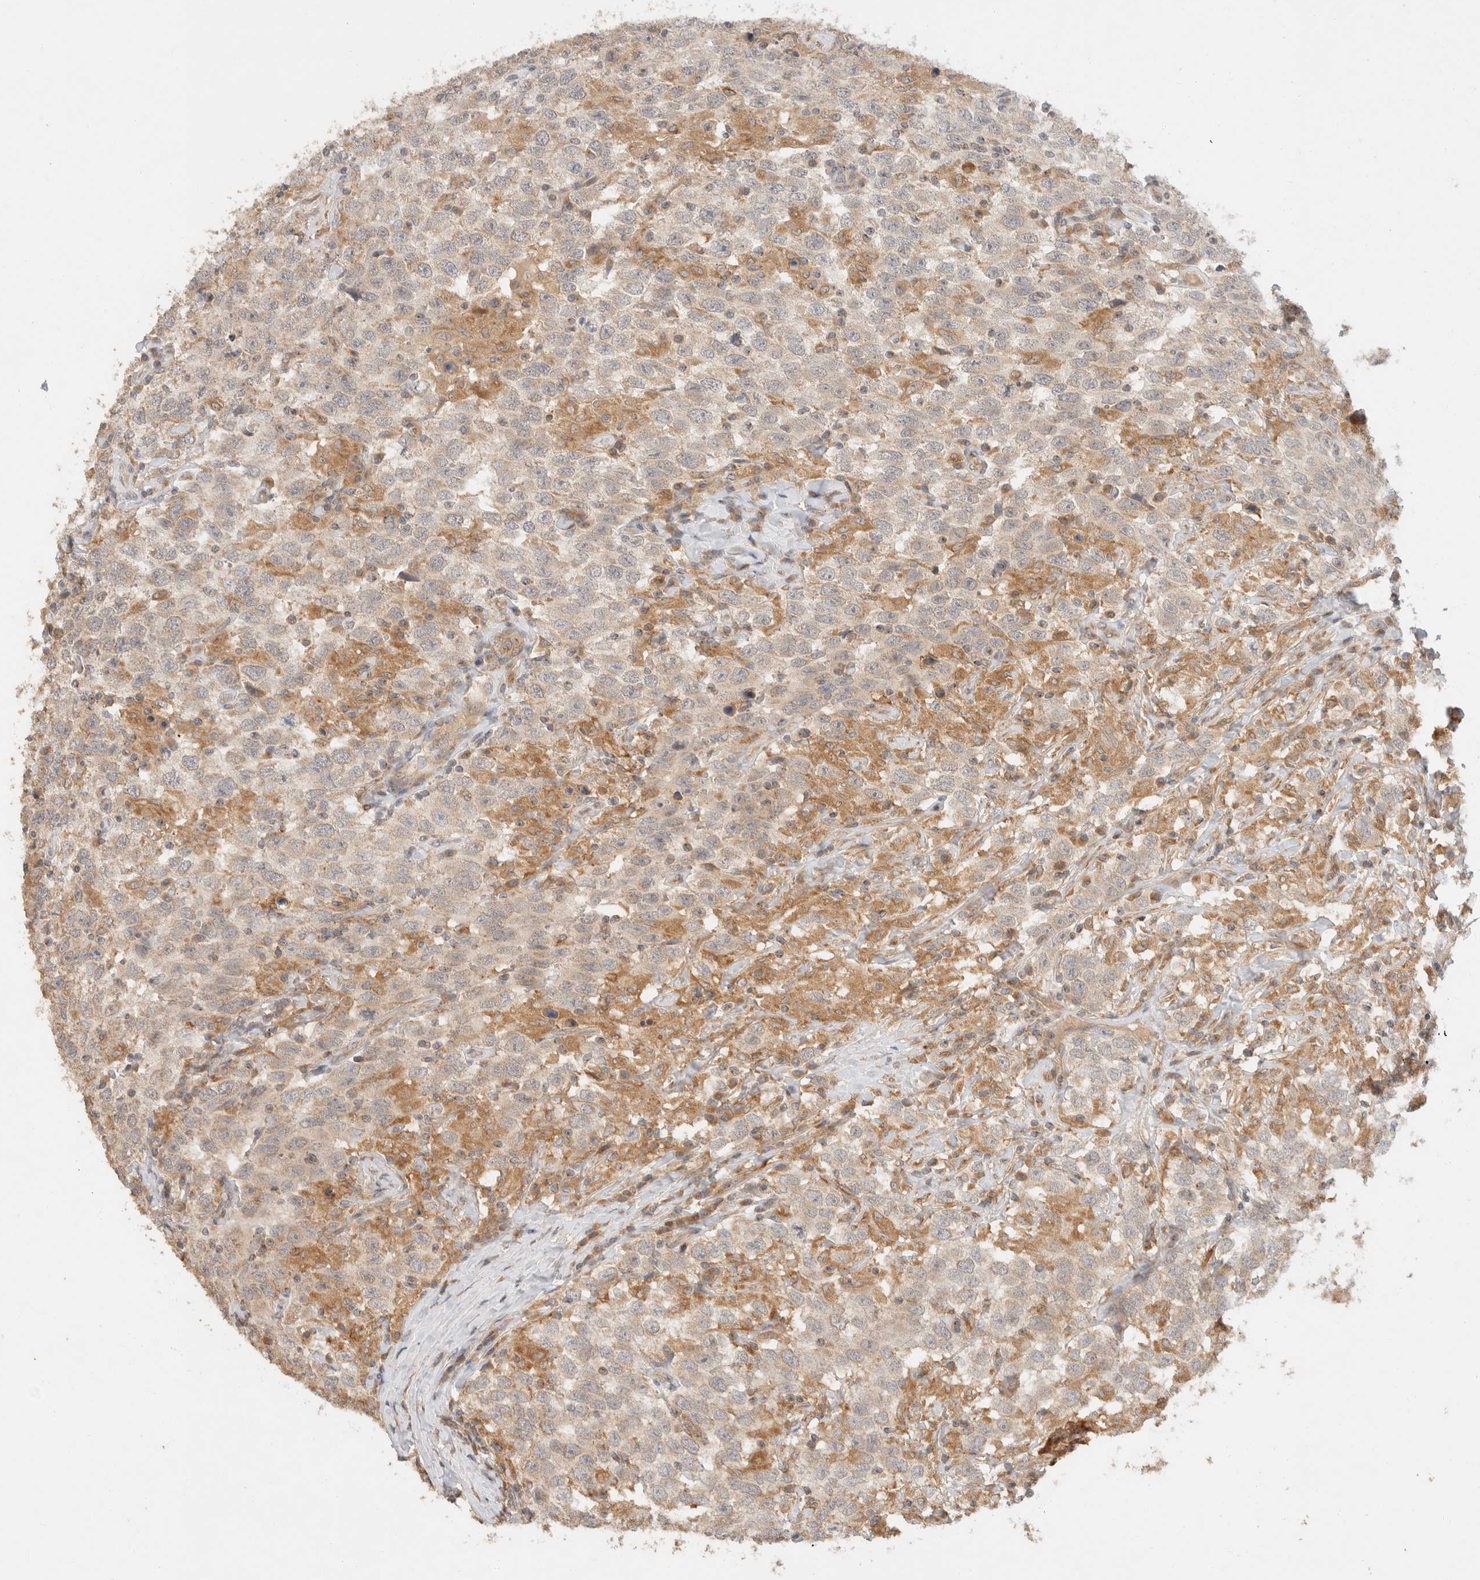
{"staining": {"intensity": "negative", "quantity": "none", "location": "none"}, "tissue": "testis cancer", "cell_type": "Tumor cells", "image_type": "cancer", "snomed": [{"axis": "morphology", "description": "Seminoma, NOS"}, {"axis": "topography", "description": "Testis"}], "caption": "Human seminoma (testis) stained for a protein using immunohistochemistry (IHC) exhibits no staining in tumor cells.", "gene": "TACC1", "patient": {"sex": "male", "age": 41}}